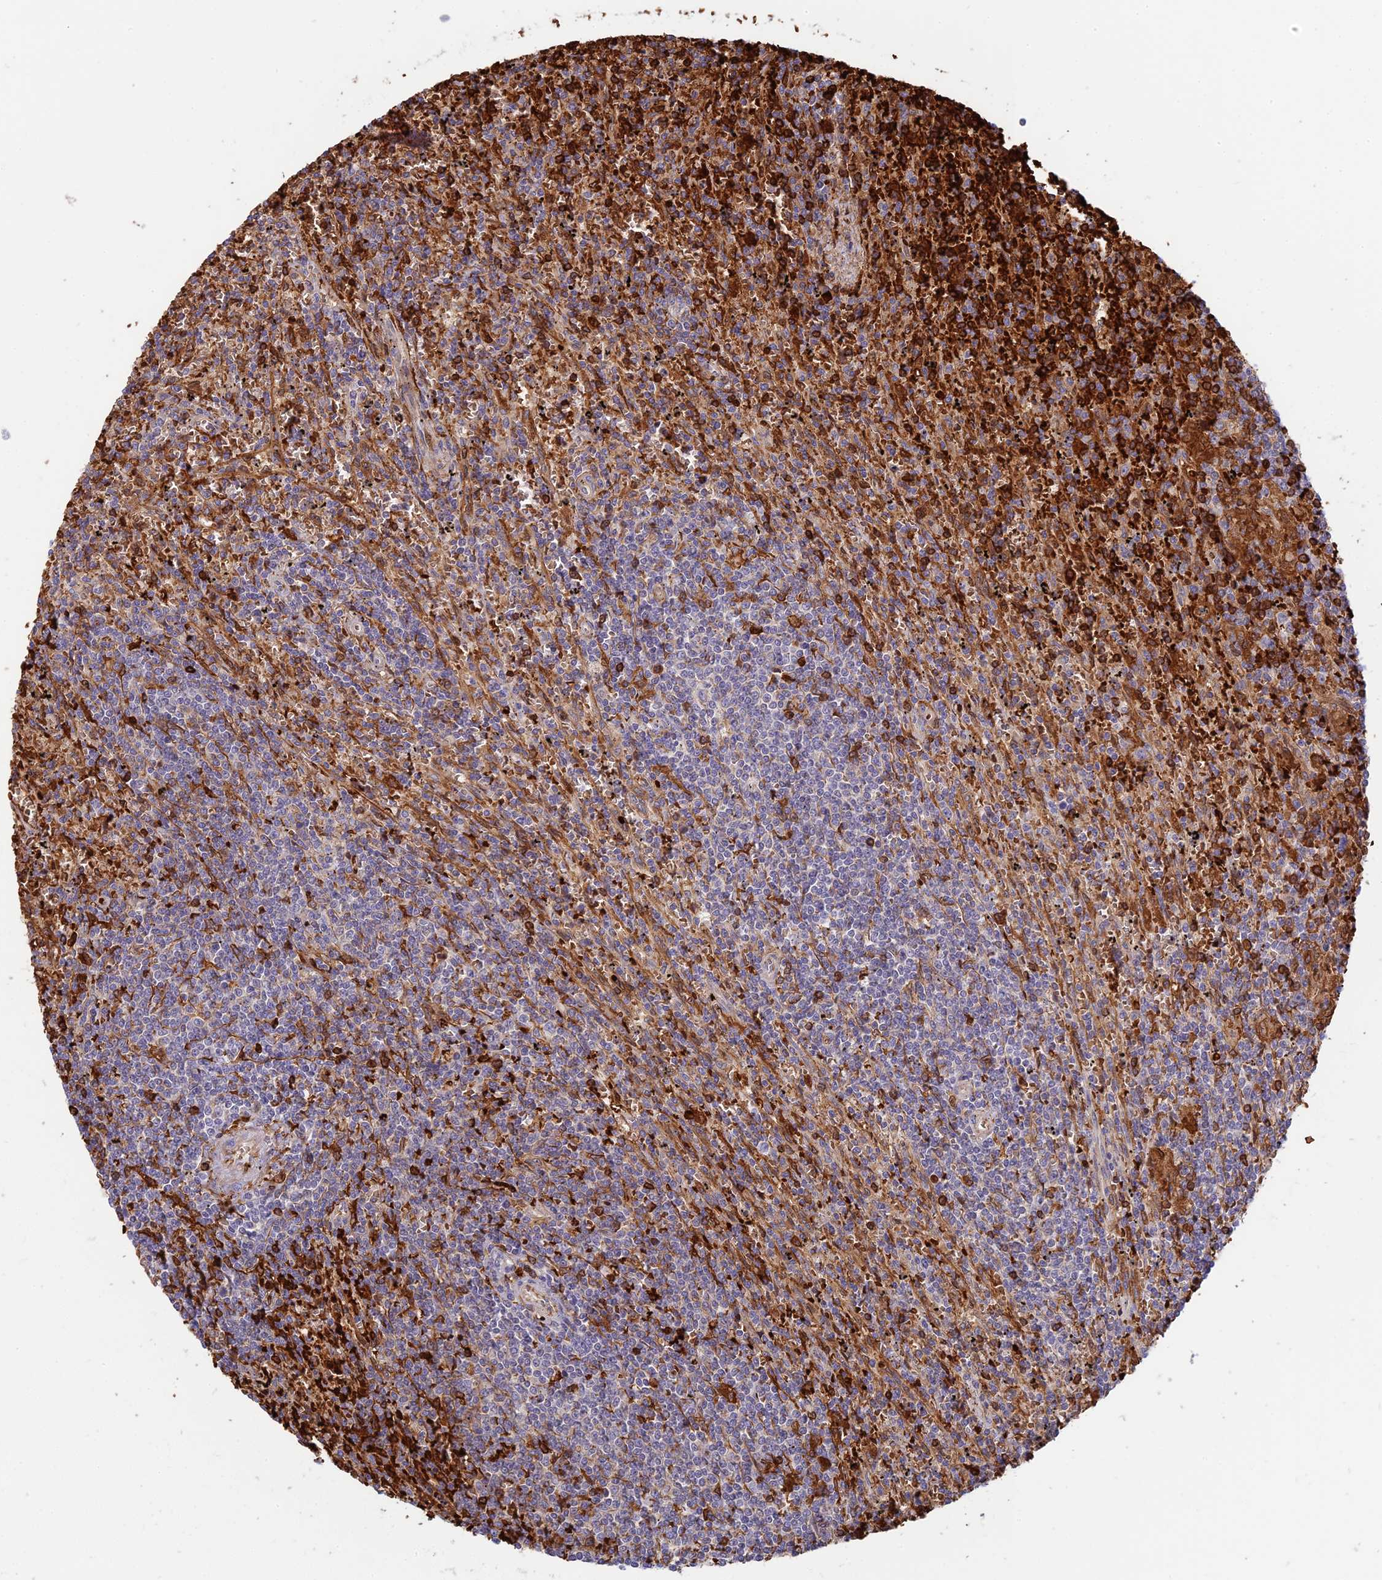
{"staining": {"intensity": "strong", "quantity": "<25%", "location": "cytoplasmic/membranous"}, "tissue": "lymphoma", "cell_type": "Tumor cells", "image_type": "cancer", "snomed": [{"axis": "morphology", "description": "Malignant lymphoma, non-Hodgkin's type, Low grade"}, {"axis": "topography", "description": "Spleen"}], "caption": "DAB immunohistochemical staining of human lymphoma exhibits strong cytoplasmic/membranous protein staining in about <25% of tumor cells.", "gene": "UFSP2", "patient": {"sex": "male", "age": 76}}